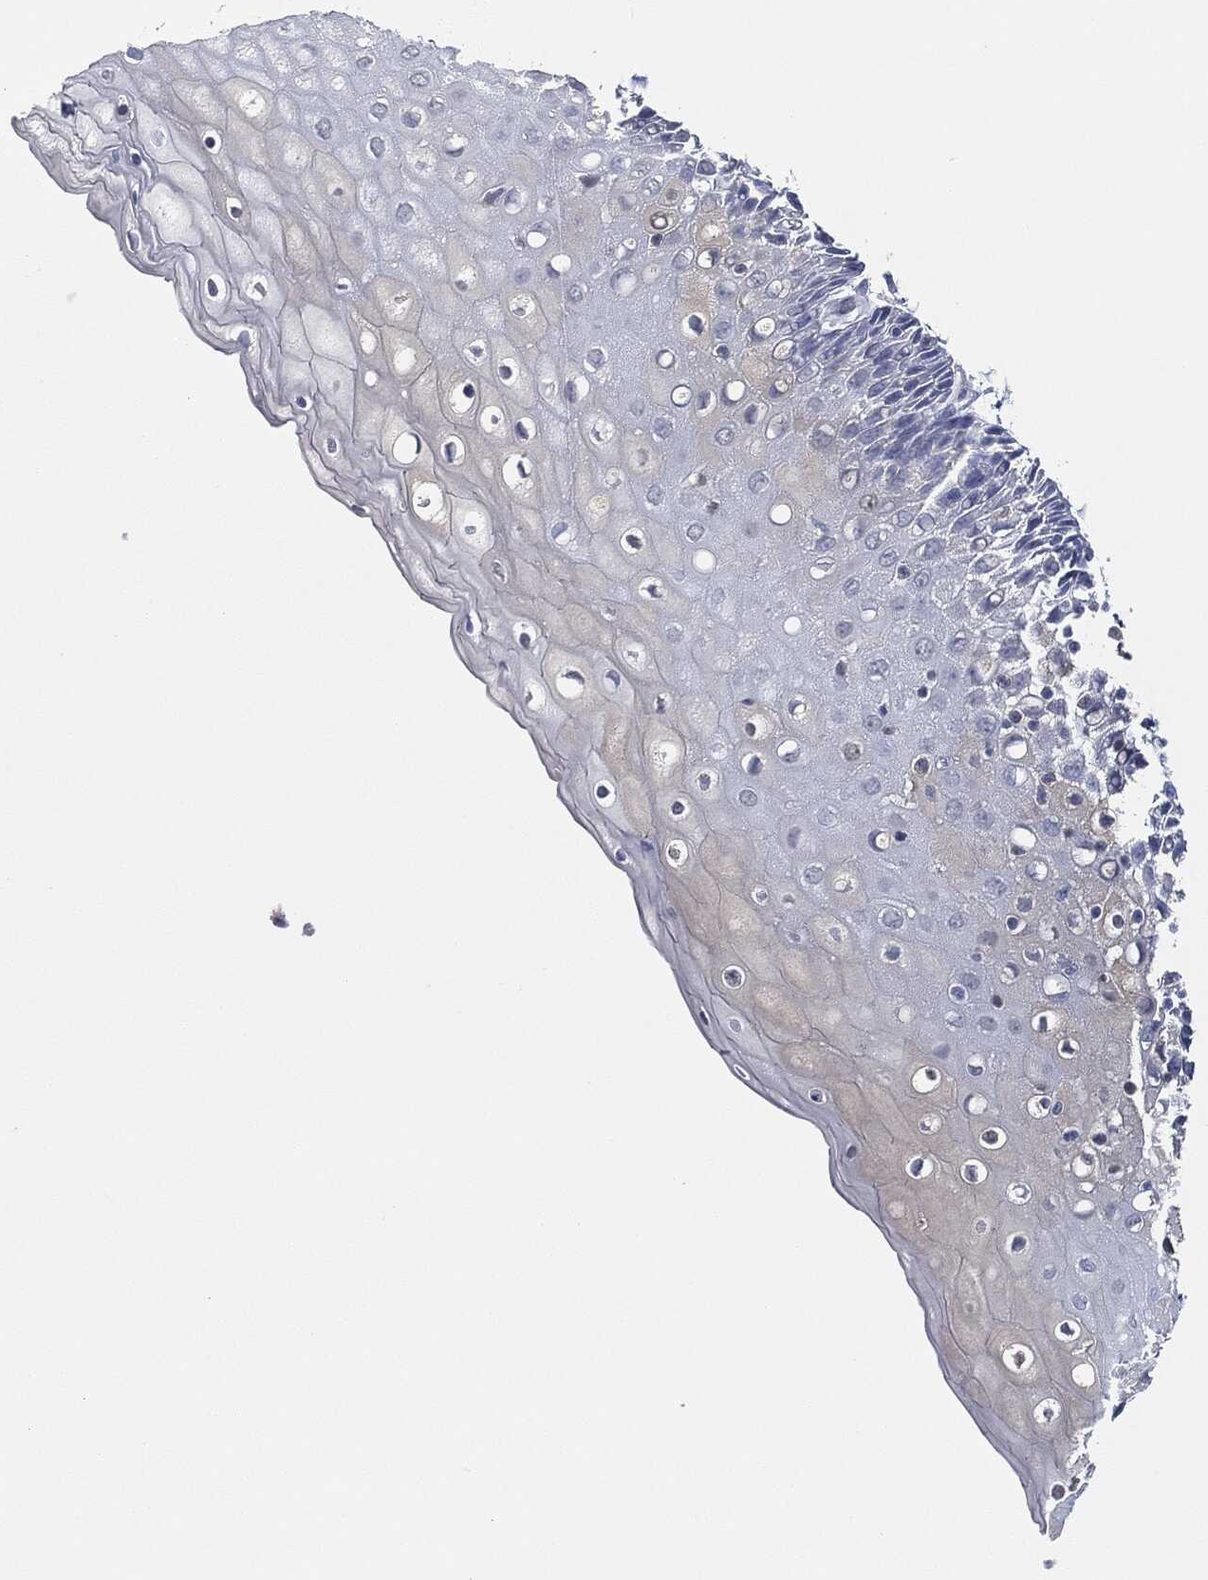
{"staining": {"intensity": "negative", "quantity": "none", "location": "none"}, "tissue": "cervix", "cell_type": "Glandular cells", "image_type": "normal", "snomed": [{"axis": "morphology", "description": "Normal tissue, NOS"}, {"axis": "topography", "description": "Cervix"}], "caption": "Protein analysis of unremarkable cervix shows no significant positivity in glandular cells.", "gene": "SIGLEC7", "patient": {"sex": "female", "age": 37}}